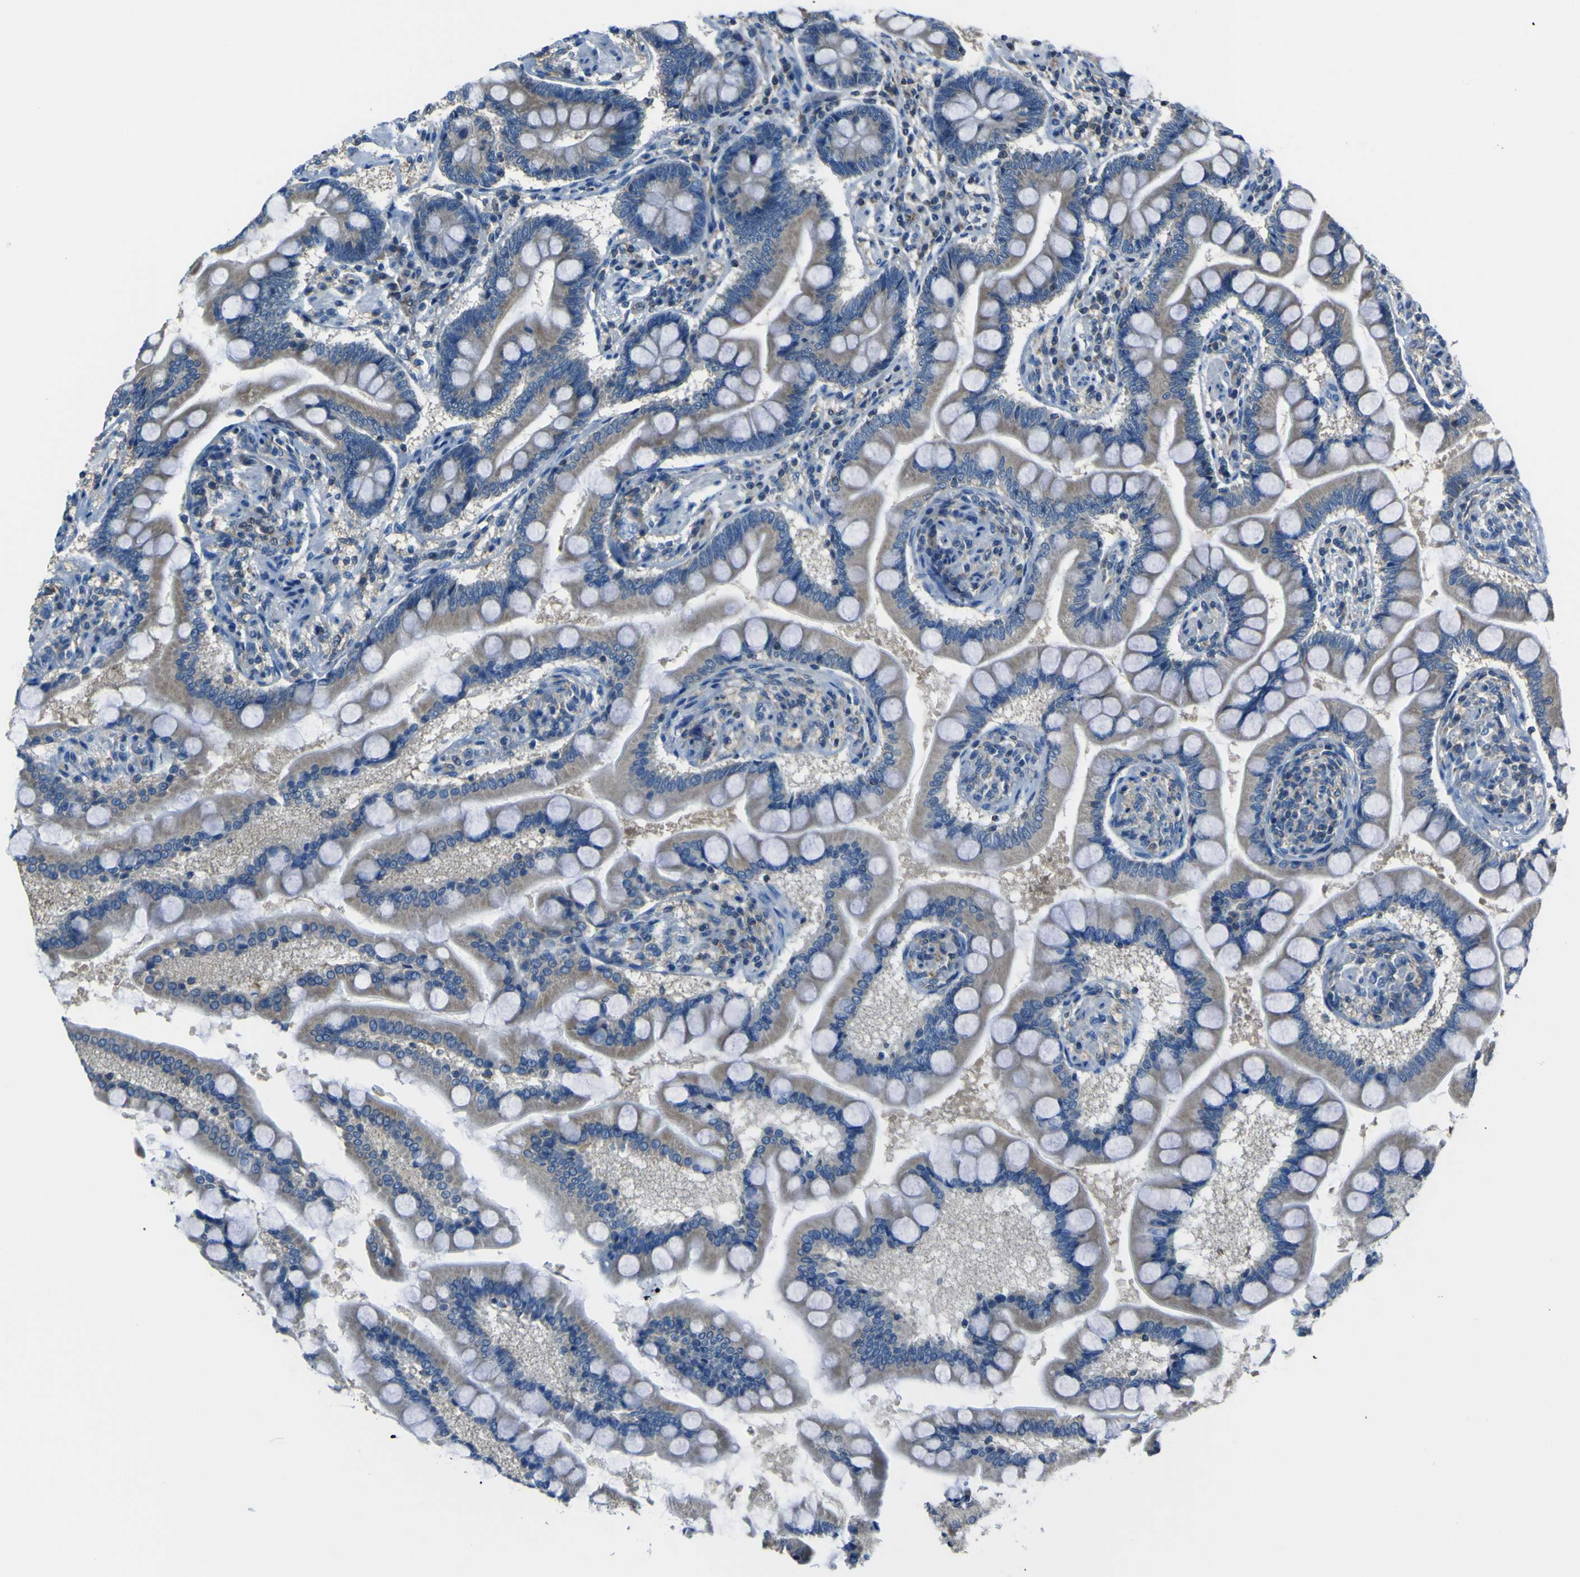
{"staining": {"intensity": "moderate", "quantity": ">75%", "location": "cytoplasmic/membranous"}, "tissue": "small intestine", "cell_type": "Glandular cells", "image_type": "normal", "snomed": [{"axis": "morphology", "description": "Normal tissue, NOS"}, {"axis": "topography", "description": "Small intestine"}], "caption": "The immunohistochemical stain labels moderate cytoplasmic/membranous positivity in glandular cells of unremarkable small intestine. The staining was performed using DAB, with brown indicating positive protein expression. Nuclei are stained blue with hematoxylin.", "gene": "STIM1", "patient": {"sex": "male", "age": 41}}